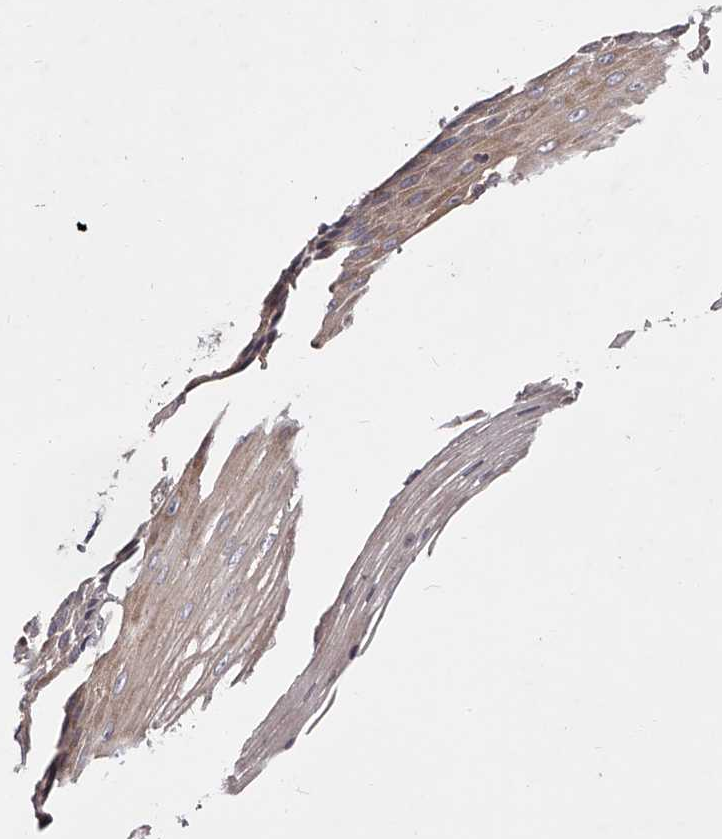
{"staining": {"intensity": "weak", "quantity": "25%-75%", "location": "cytoplasmic/membranous"}, "tissue": "esophagus", "cell_type": "Squamous epithelial cells", "image_type": "normal", "snomed": [{"axis": "morphology", "description": "Normal tissue, NOS"}, {"axis": "topography", "description": "Esophagus"}], "caption": "The photomicrograph reveals staining of benign esophagus, revealing weak cytoplasmic/membranous protein expression (brown color) within squamous epithelial cells.", "gene": "PHACTR1", "patient": {"sex": "male", "age": 62}}